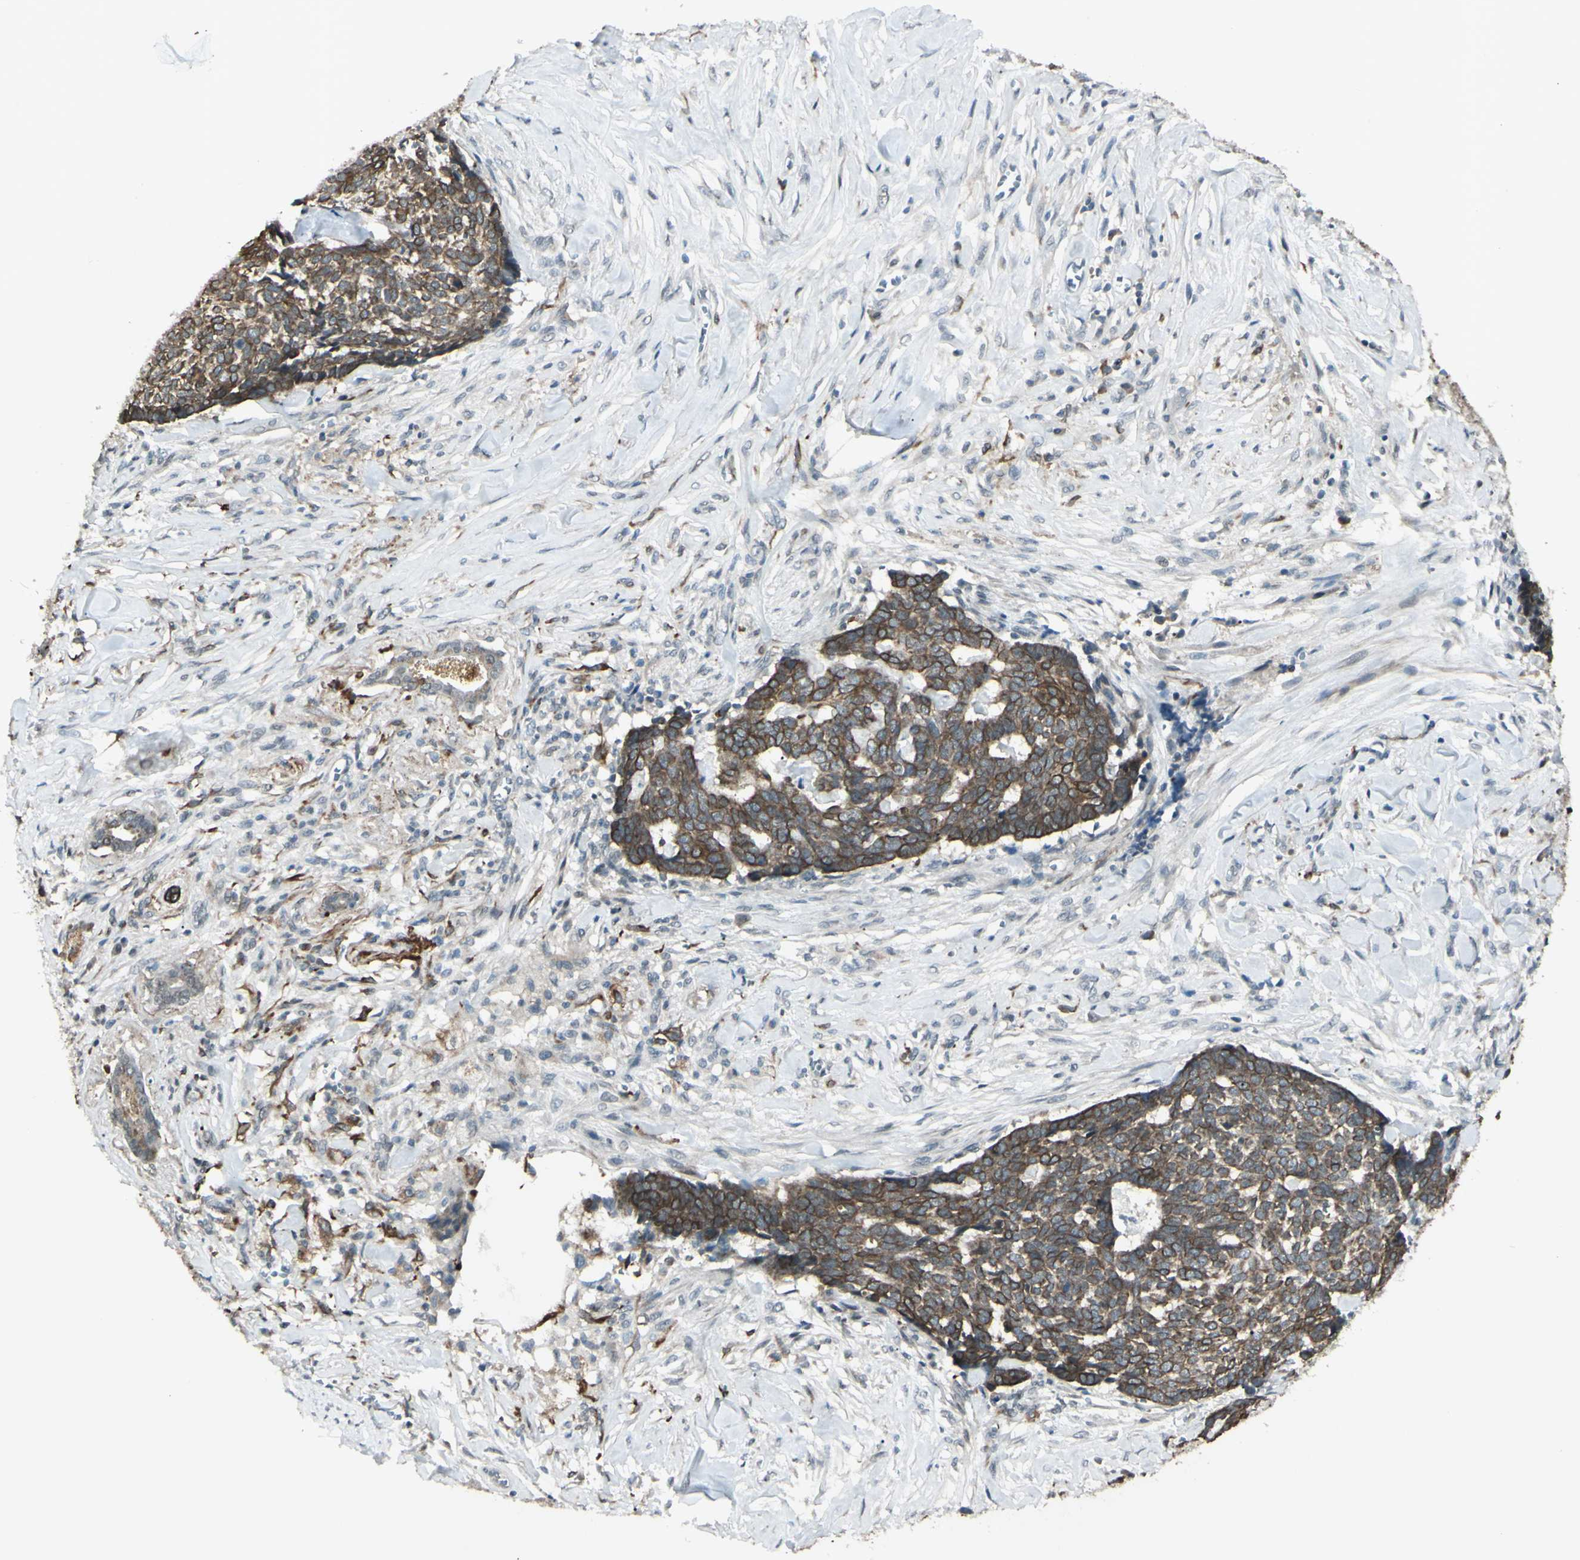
{"staining": {"intensity": "strong", "quantity": ">75%", "location": "cytoplasmic/membranous"}, "tissue": "skin cancer", "cell_type": "Tumor cells", "image_type": "cancer", "snomed": [{"axis": "morphology", "description": "Basal cell carcinoma"}, {"axis": "topography", "description": "Skin"}], "caption": "A photomicrograph of skin basal cell carcinoma stained for a protein demonstrates strong cytoplasmic/membranous brown staining in tumor cells. The staining was performed using DAB (3,3'-diaminobenzidine), with brown indicating positive protein expression. Nuclei are stained blue with hematoxylin.", "gene": "FGFR2", "patient": {"sex": "male", "age": 84}}